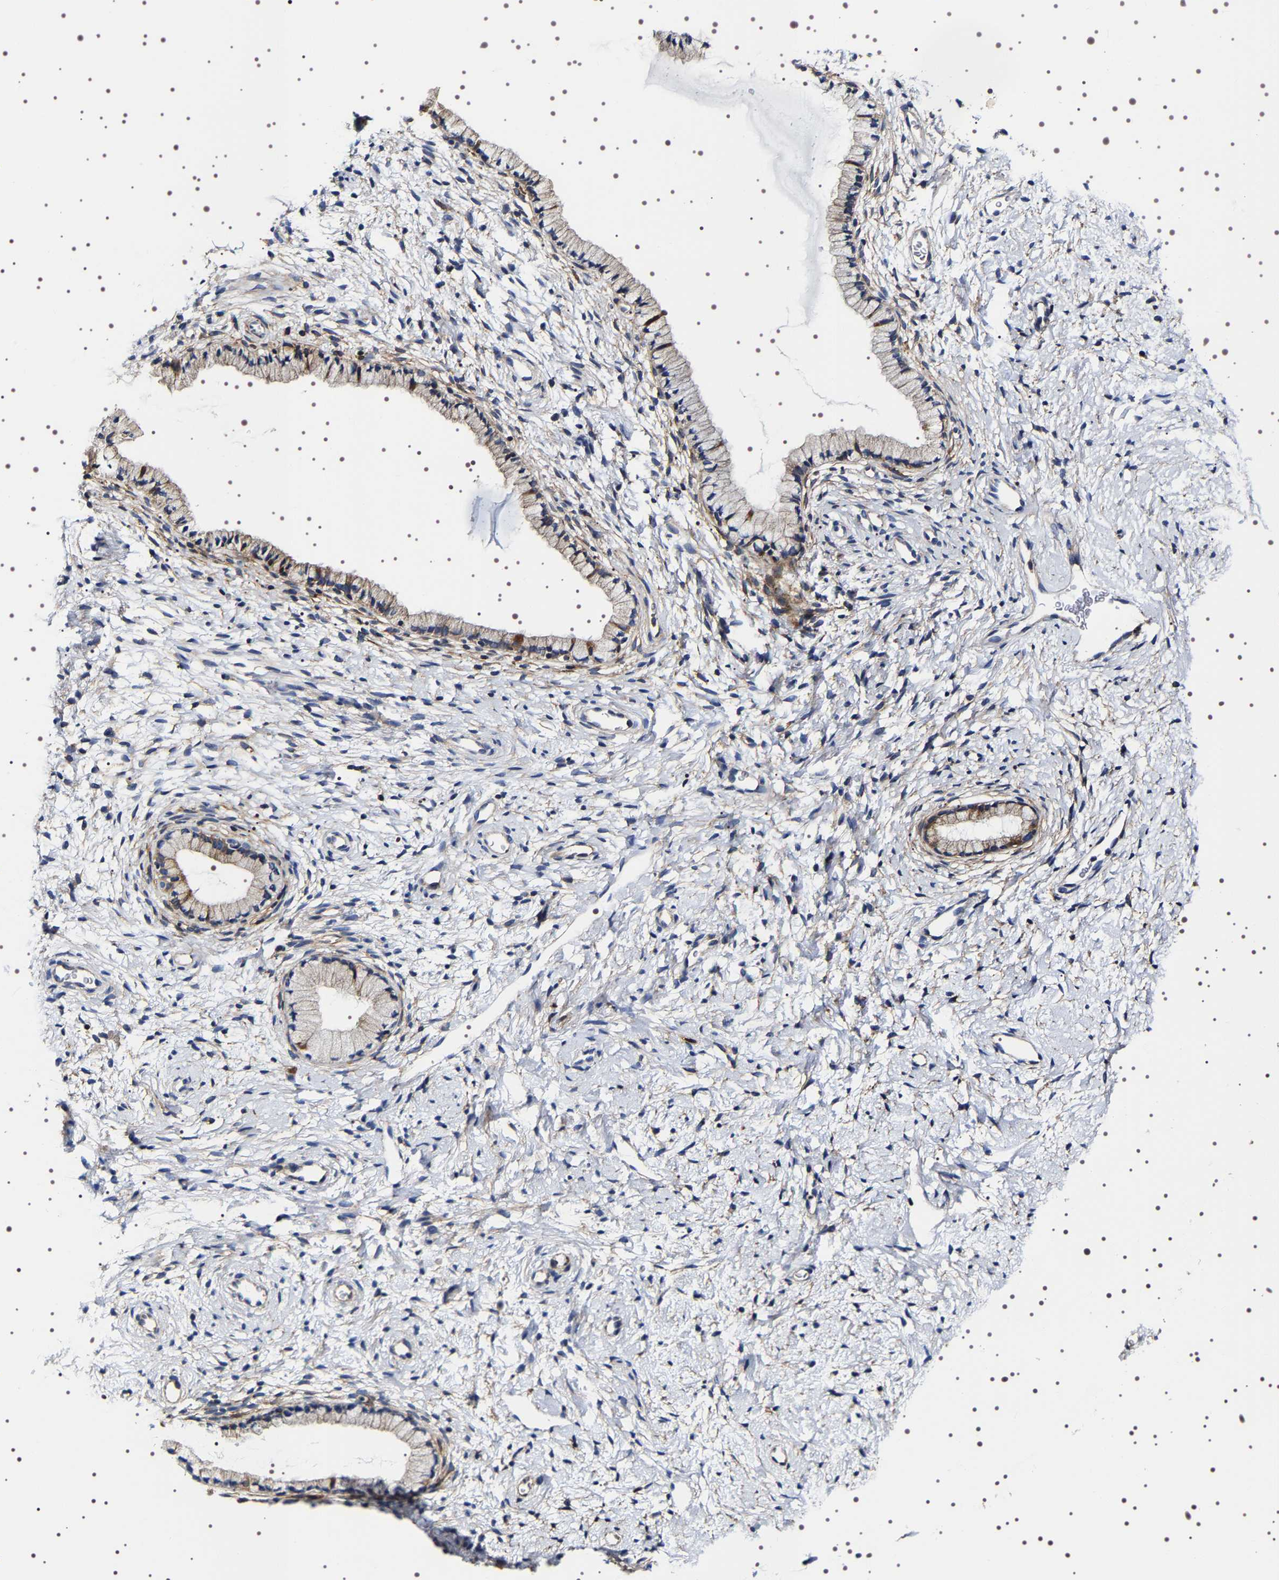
{"staining": {"intensity": "moderate", "quantity": ">75%", "location": "cytoplasmic/membranous"}, "tissue": "cervix", "cell_type": "Glandular cells", "image_type": "normal", "snomed": [{"axis": "morphology", "description": "Normal tissue, NOS"}, {"axis": "topography", "description": "Cervix"}], "caption": "Cervix stained with DAB IHC demonstrates medium levels of moderate cytoplasmic/membranous staining in approximately >75% of glandular cells. (DAB (3,3'-diaminobenzidine) = brown stain, brightfield microscopy at high magnification).", "gene": "SQLE", "patient": {"sex": "female", "age": 72}}